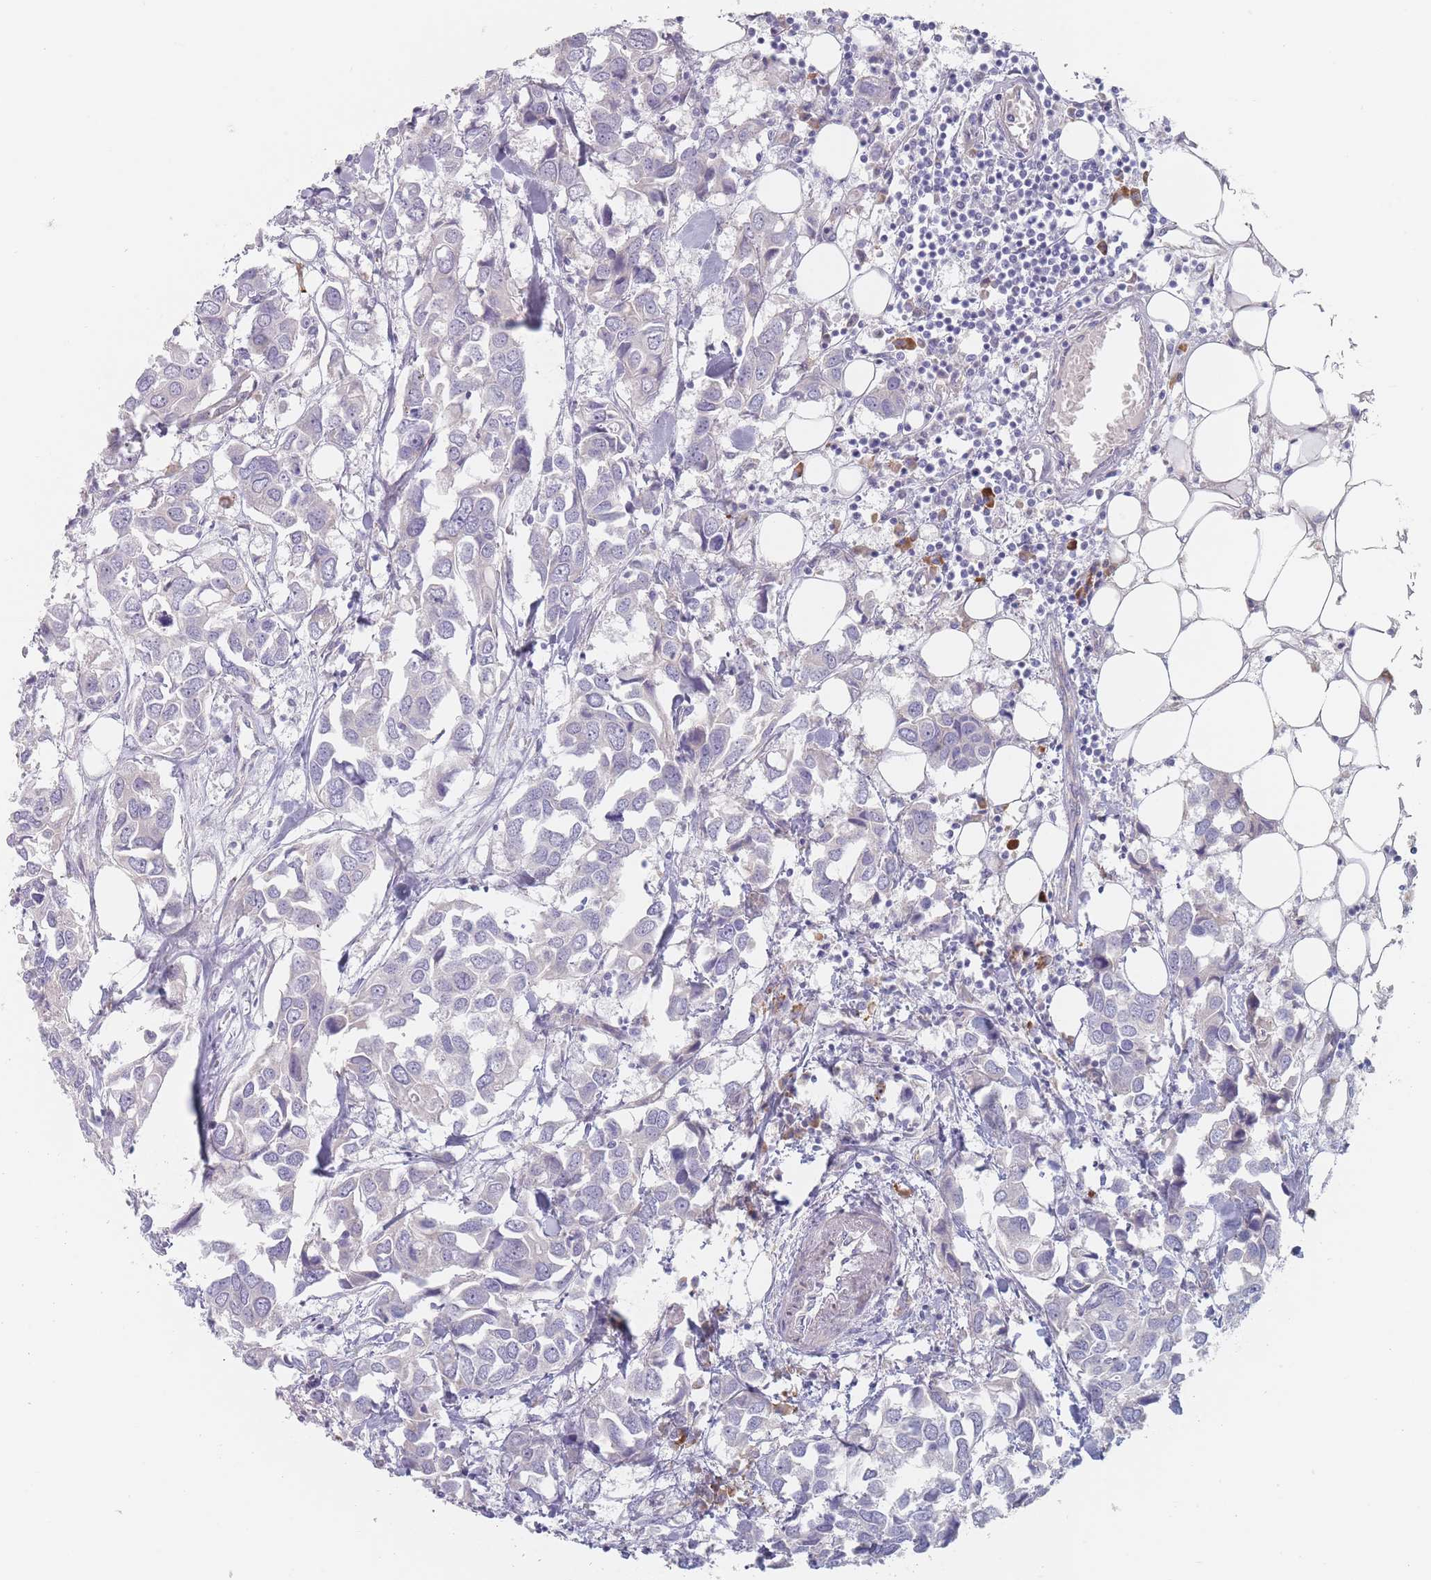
{"staining": {"intensity": "negative", "quantity": "none", "location": "none"}, "tissue": "breast cancer", "cell_type": "Tumor cells", "image_type": "cancer", "snomed": [{"axis": "morphology", "description": "Duct carcinoma"}, {"axis": "topography", "description": "Breast"}], "caption": "An image of human breast cancer (infiltrating ductal carcinoma) is negative for staining in tumor cells.", "gene": "ERBIN", "patient": {"sex": "female", "age": 83}}